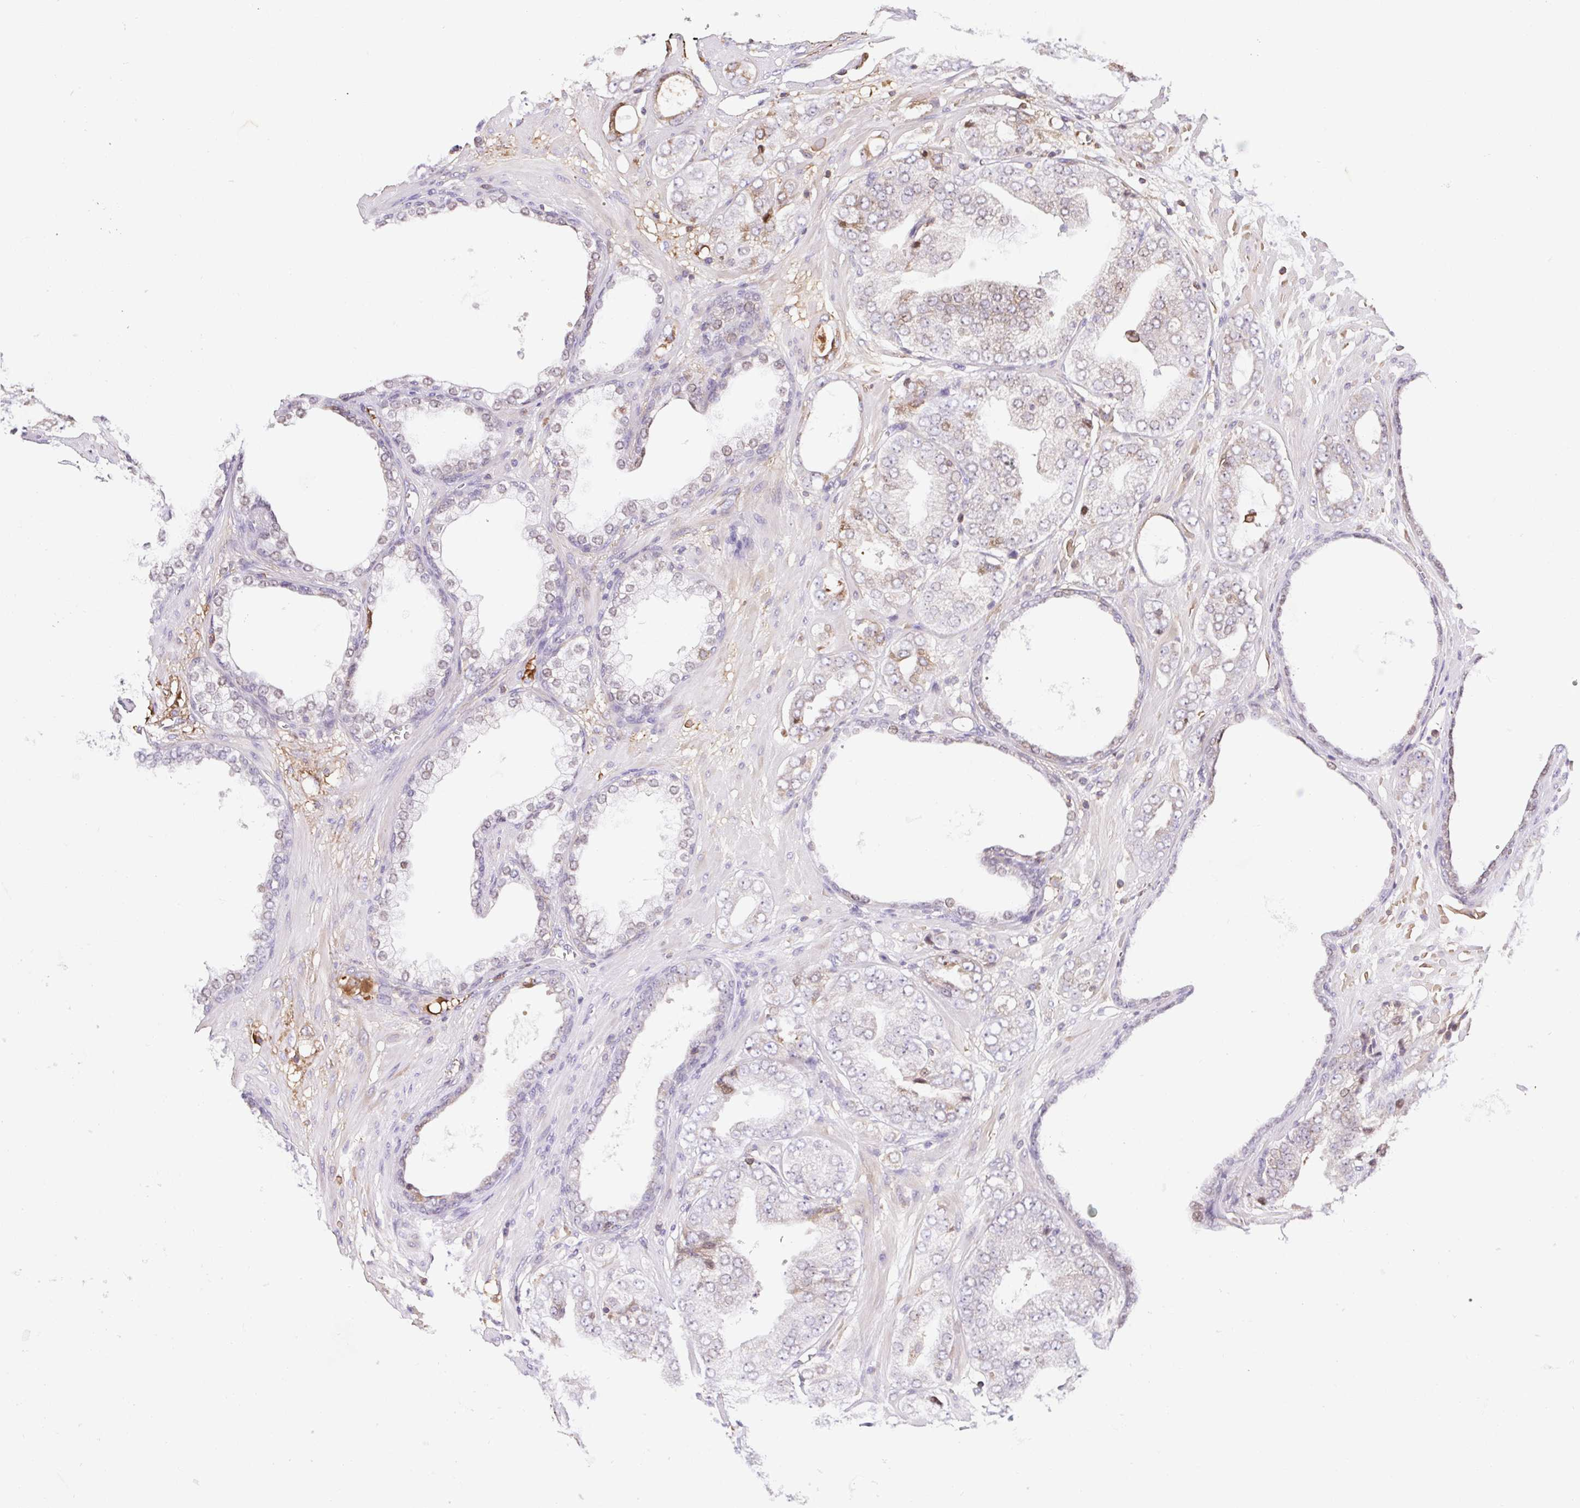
{"staining": {"intensity": "negative", "quantity": "none", "location": "none"}, "tissue": "prostate cancer", "cell_type": "Tumor cells", "image_type": "cancer", "snomed": [{"axis": "morphology", "description": "Adenocarcinoma, Low grade"}, {"axis": "topography", "description": "Prostate"}], "caption": "This is an IHC micrograph of human prostate low-grade adenocarcinoma. There is no positivity in tumor cells.", "gene": "TPRG1", "patient": {"sex": "male", "age": 60}}